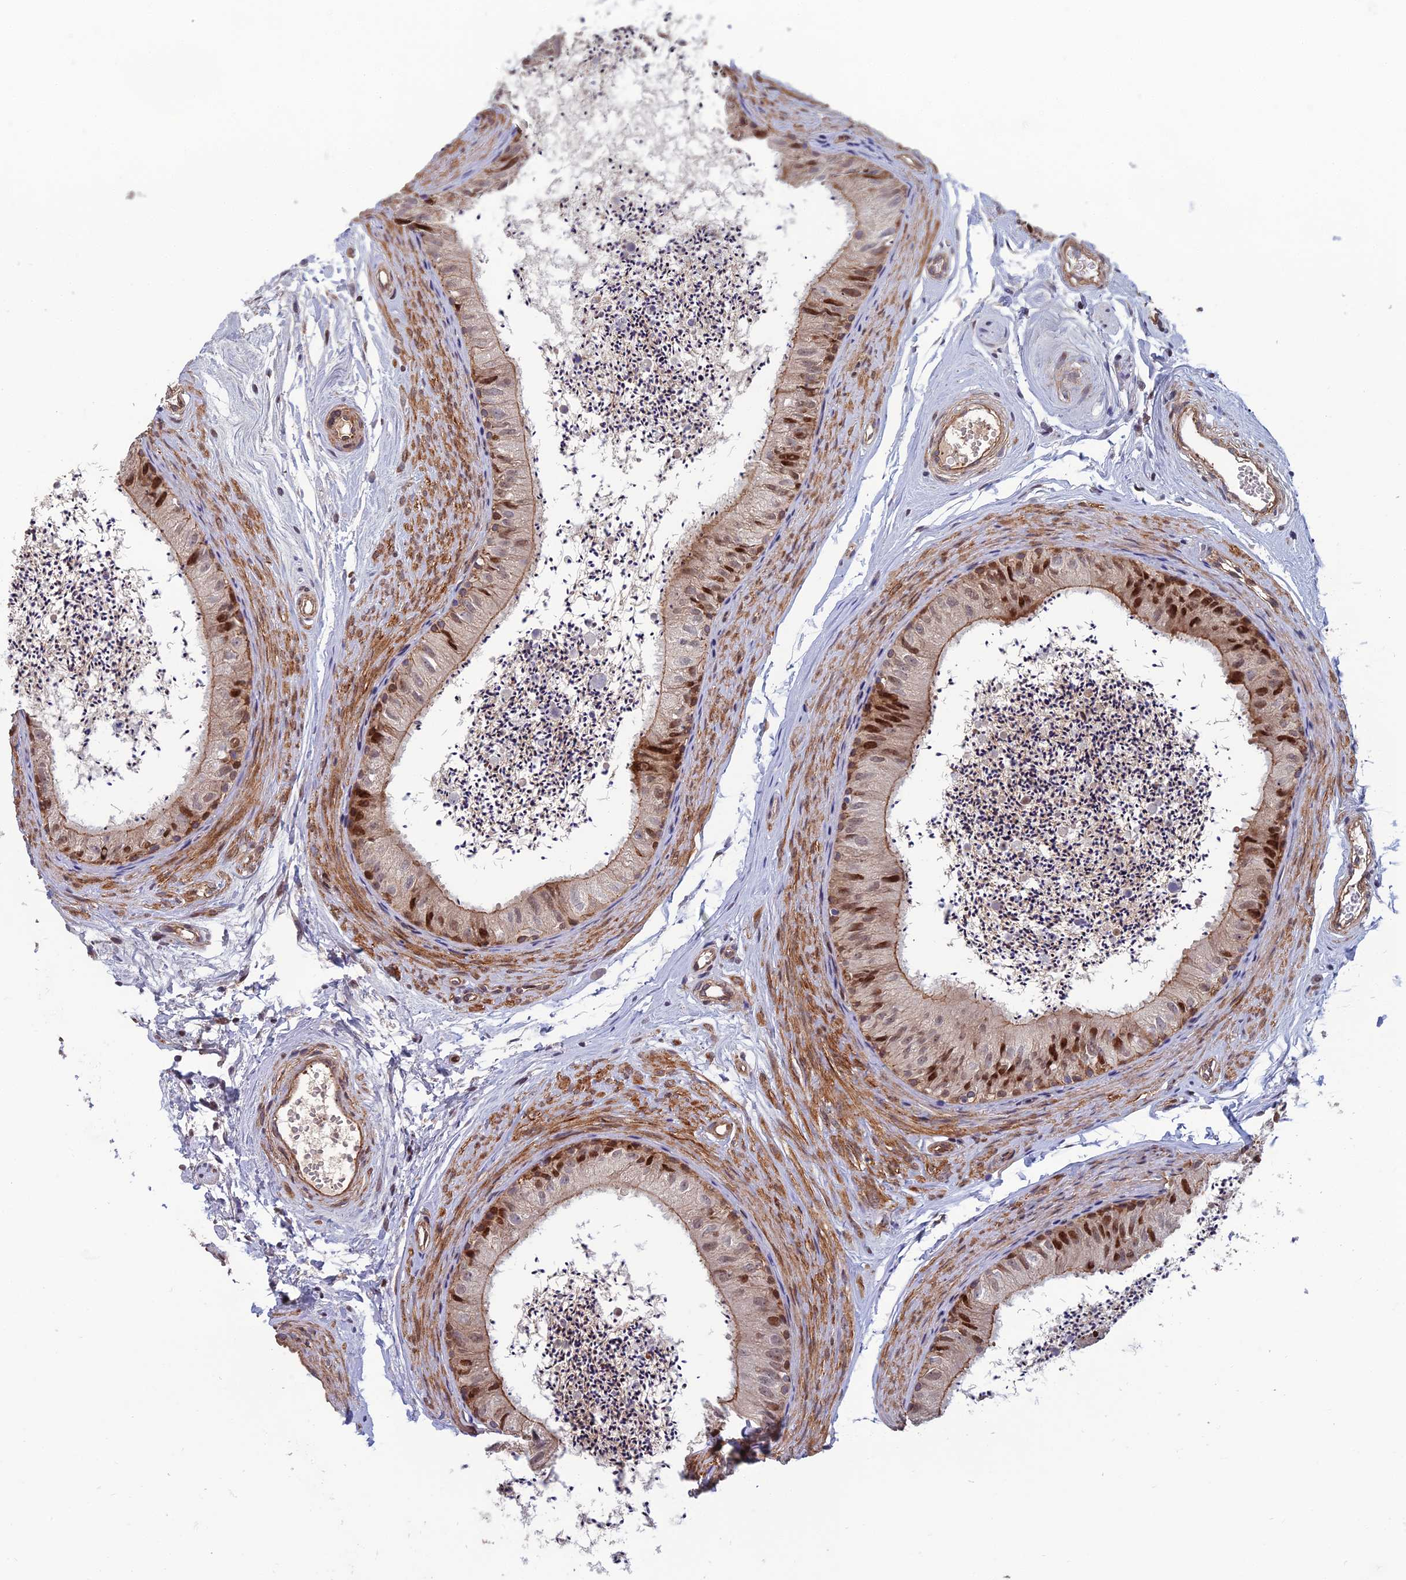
{"staining": {"intensity": "moderate", "quantity": "25%-75%", "location": "cytoplasmic/membranous,nuclear"}, "tissue": "epididymis", "cell_type": "Glandular cells", "image_type": "normal", "snomed": [{"axis": "morphology", "description": "Normal tissue, NOS"}, {"axis": "topography", "description": "Epididymis"}], "caption": "Protein positivity by immunohistochemistry (IHC) shows moderate cytoplasmic/membranous,nuclear positivity in about 25%-75% of glandular cells in unremarkable epididymis. Nuclei are stained in blue.", "gene": "CCDC183", "patient": {"sex": "male", "age": 56}}